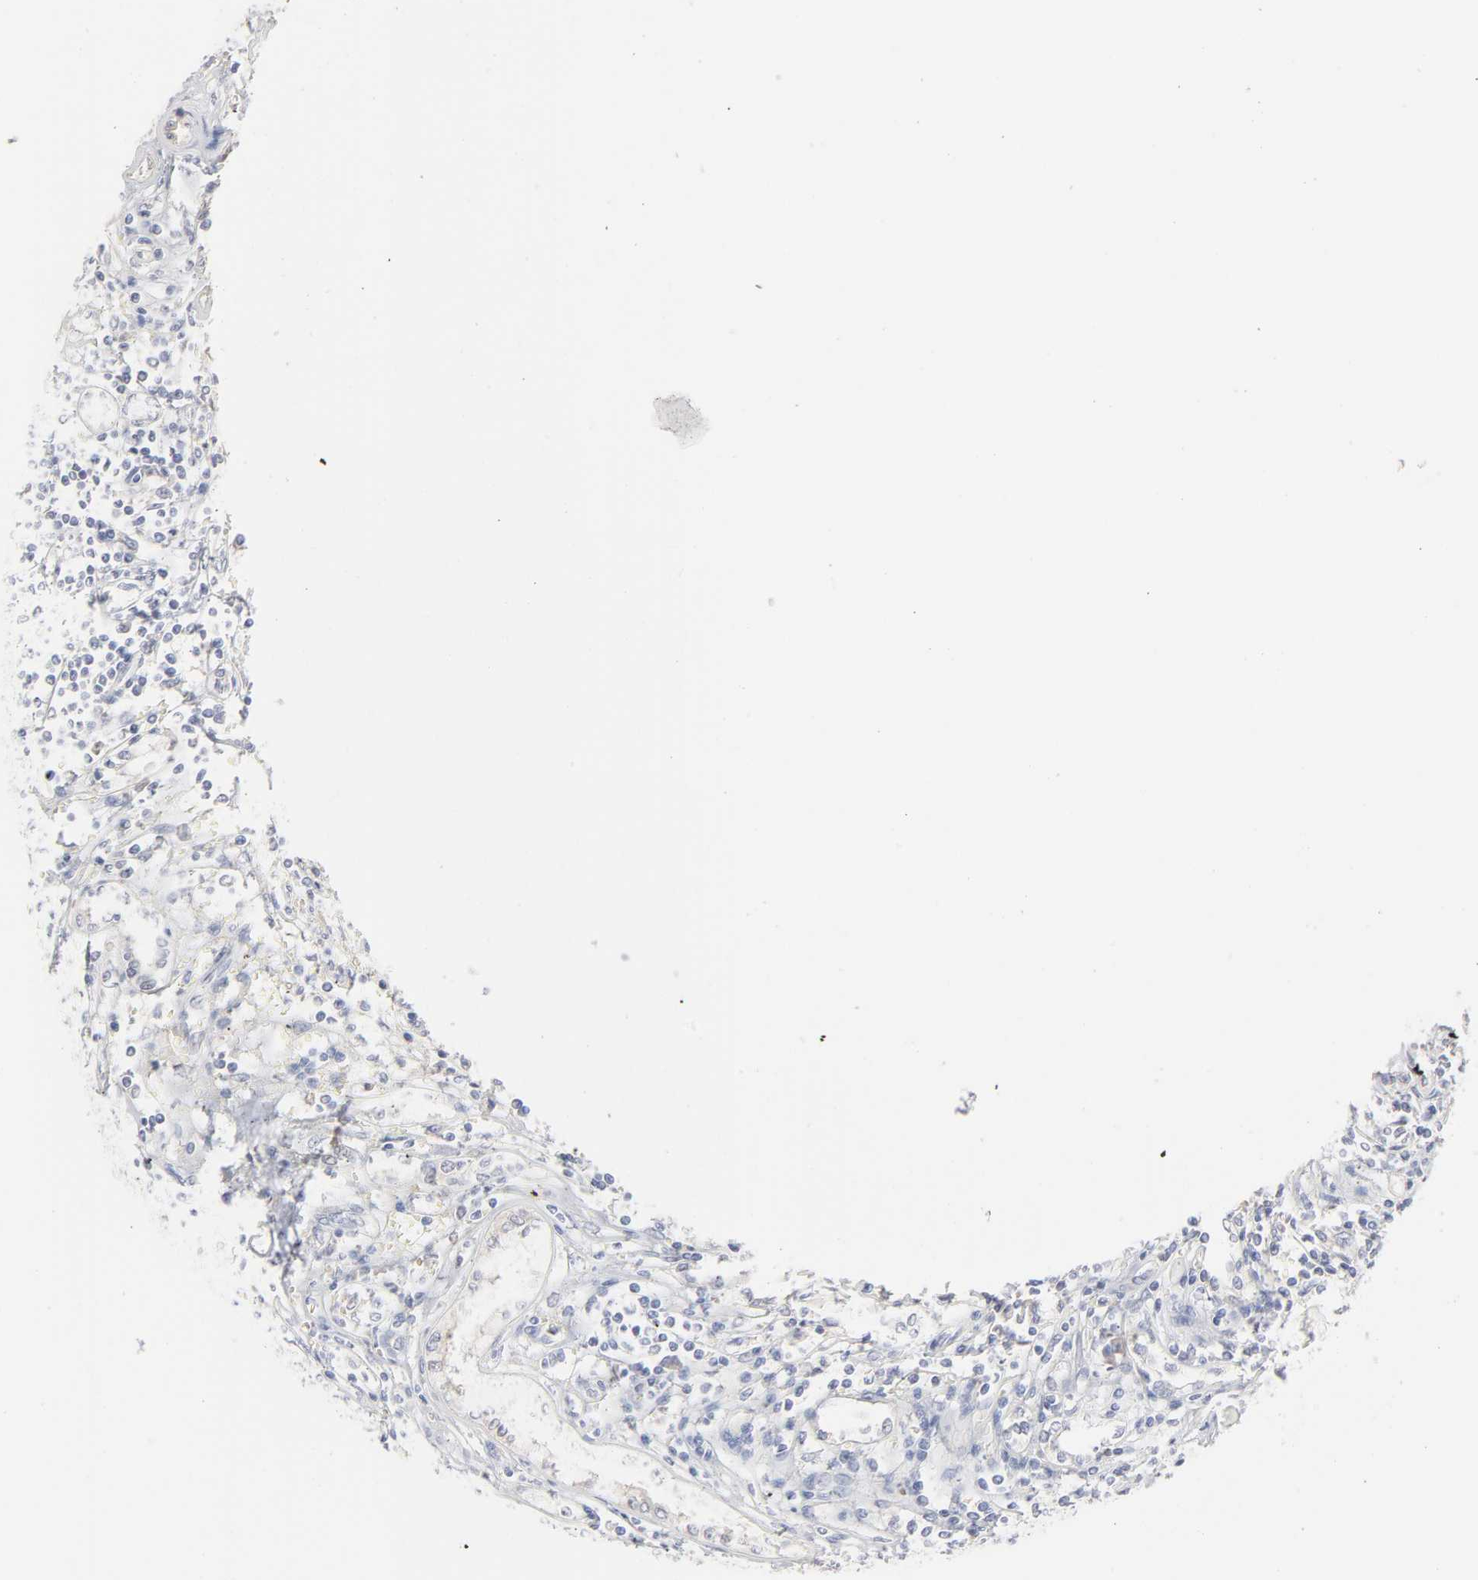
{"staining": {"intensity": "weak", "quantity": "<25%", "location": "cytoplasmic/membranous"}, "tissue": "renal cancer", "cell_type": "Tumor cells", "image_type": "cancer", "snomed": [{"axis": "morphology", "description": "Normal tissue, NOS"}, {"axis": "morphology", "description": "Adenocarcinoma, NOS"}, {"axis": "topography", "description": "Kidney"}], "caption": "Photomicrograph shows no protein staining in tumor cells of adenocarcinoma (renal) tissue.", "gene": "DNAL4", "patient": {"sex": "male", "age": 71}}